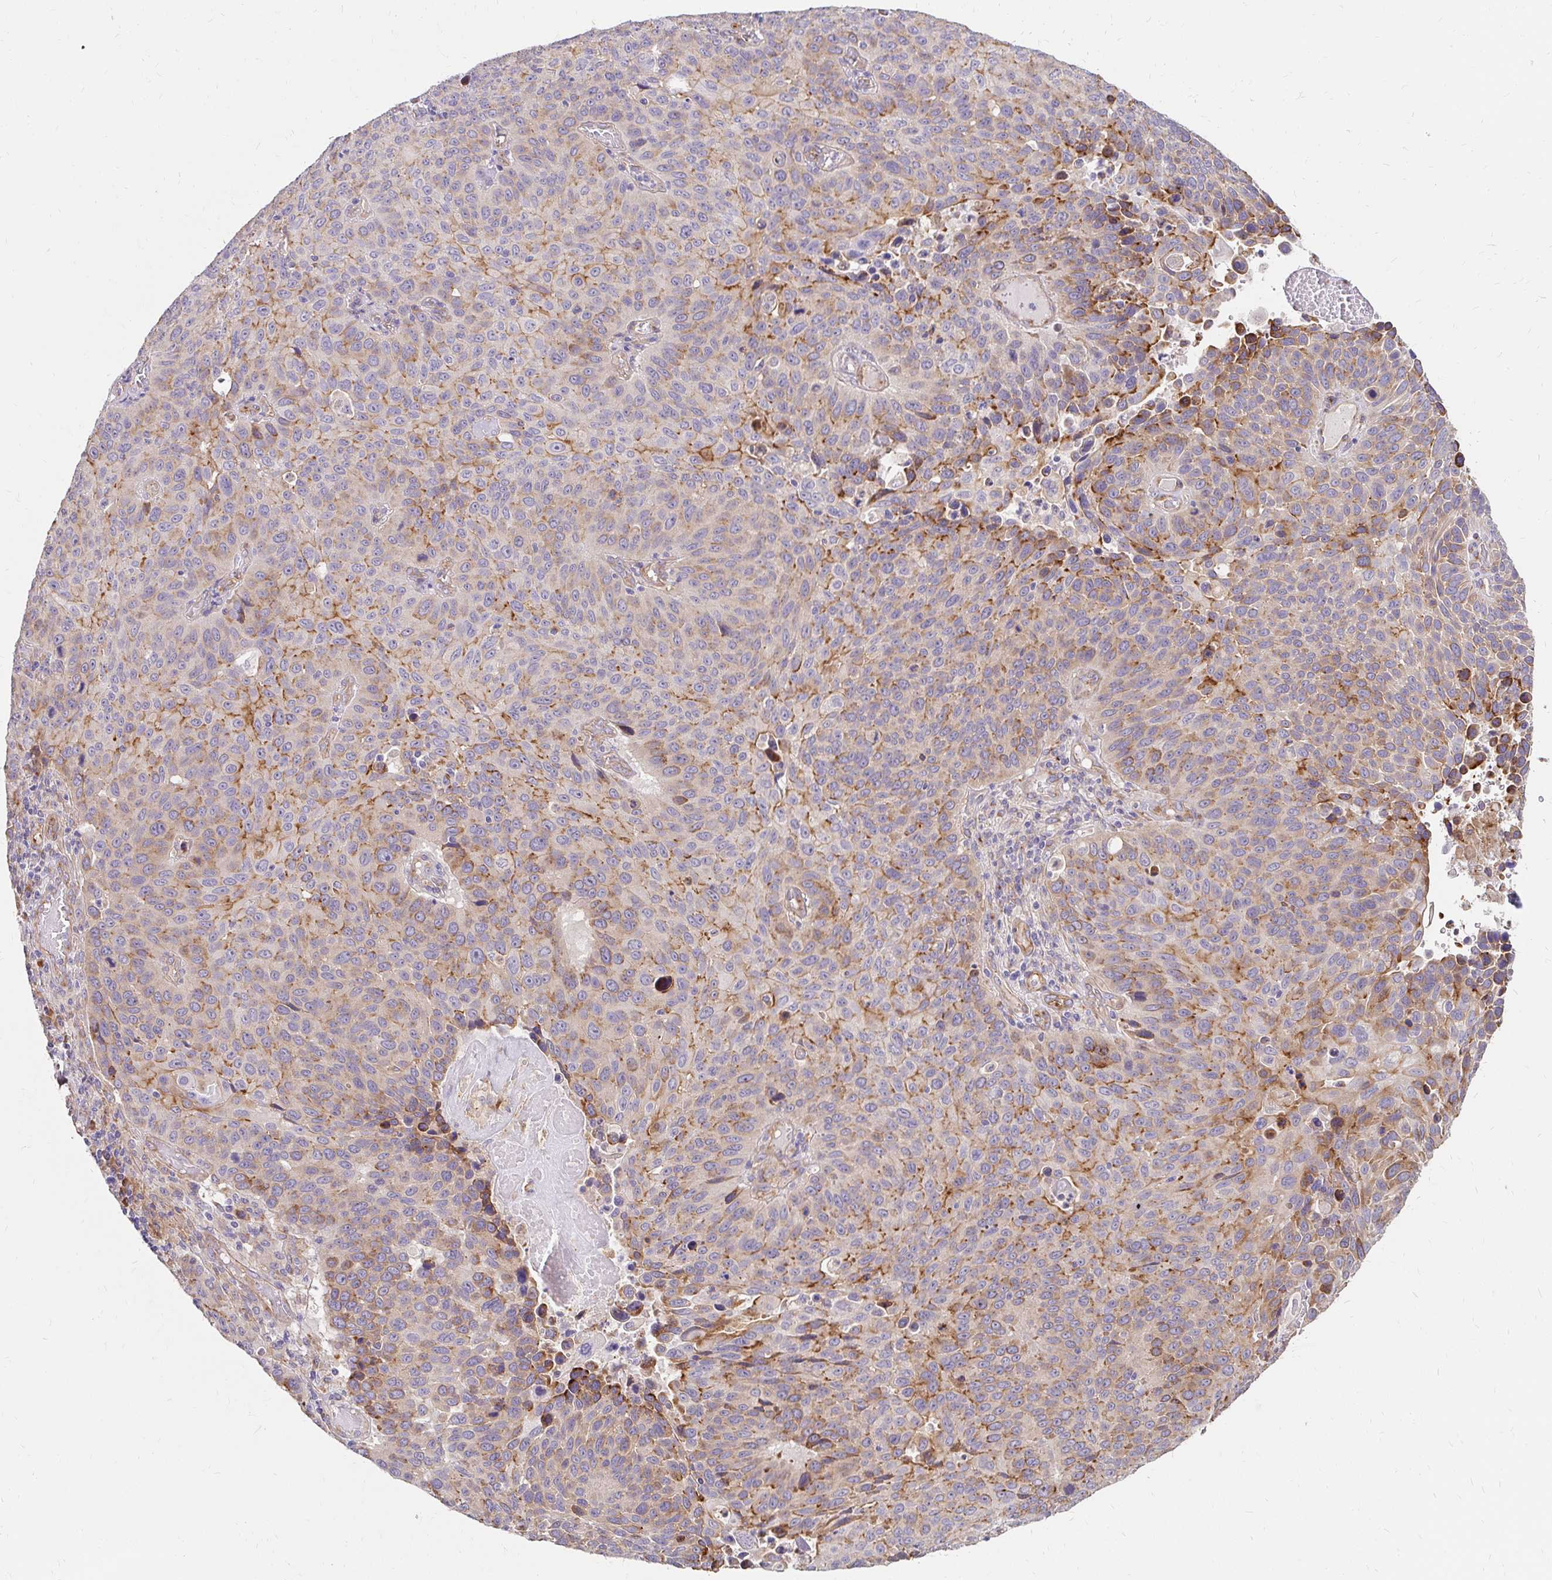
{"staining": {"intensity": "moderate", "quantity": "25%-75%", "location": "cytoplasmic/membranous"}, "tissue": "lung cancer", "cell_type": "Tumor cells", "image_type": "cancer", "snomed": [{"axis": "morphology", "description": "Squamous cell carcinoma, NOS"}, {"axis": "topography", "description": "Lung"}], "caption": "An IHC histopathology image of tumor tissue is shown. Protein staining in brown shows moderate cytoplasmic/membranous positivity in lung cancer within tumor cells. (brown staining indicates protein expression, while blue staining denotes nuclei).", "gene": "PRIMA1", "patient": {"sex": "male", "age": 68}}